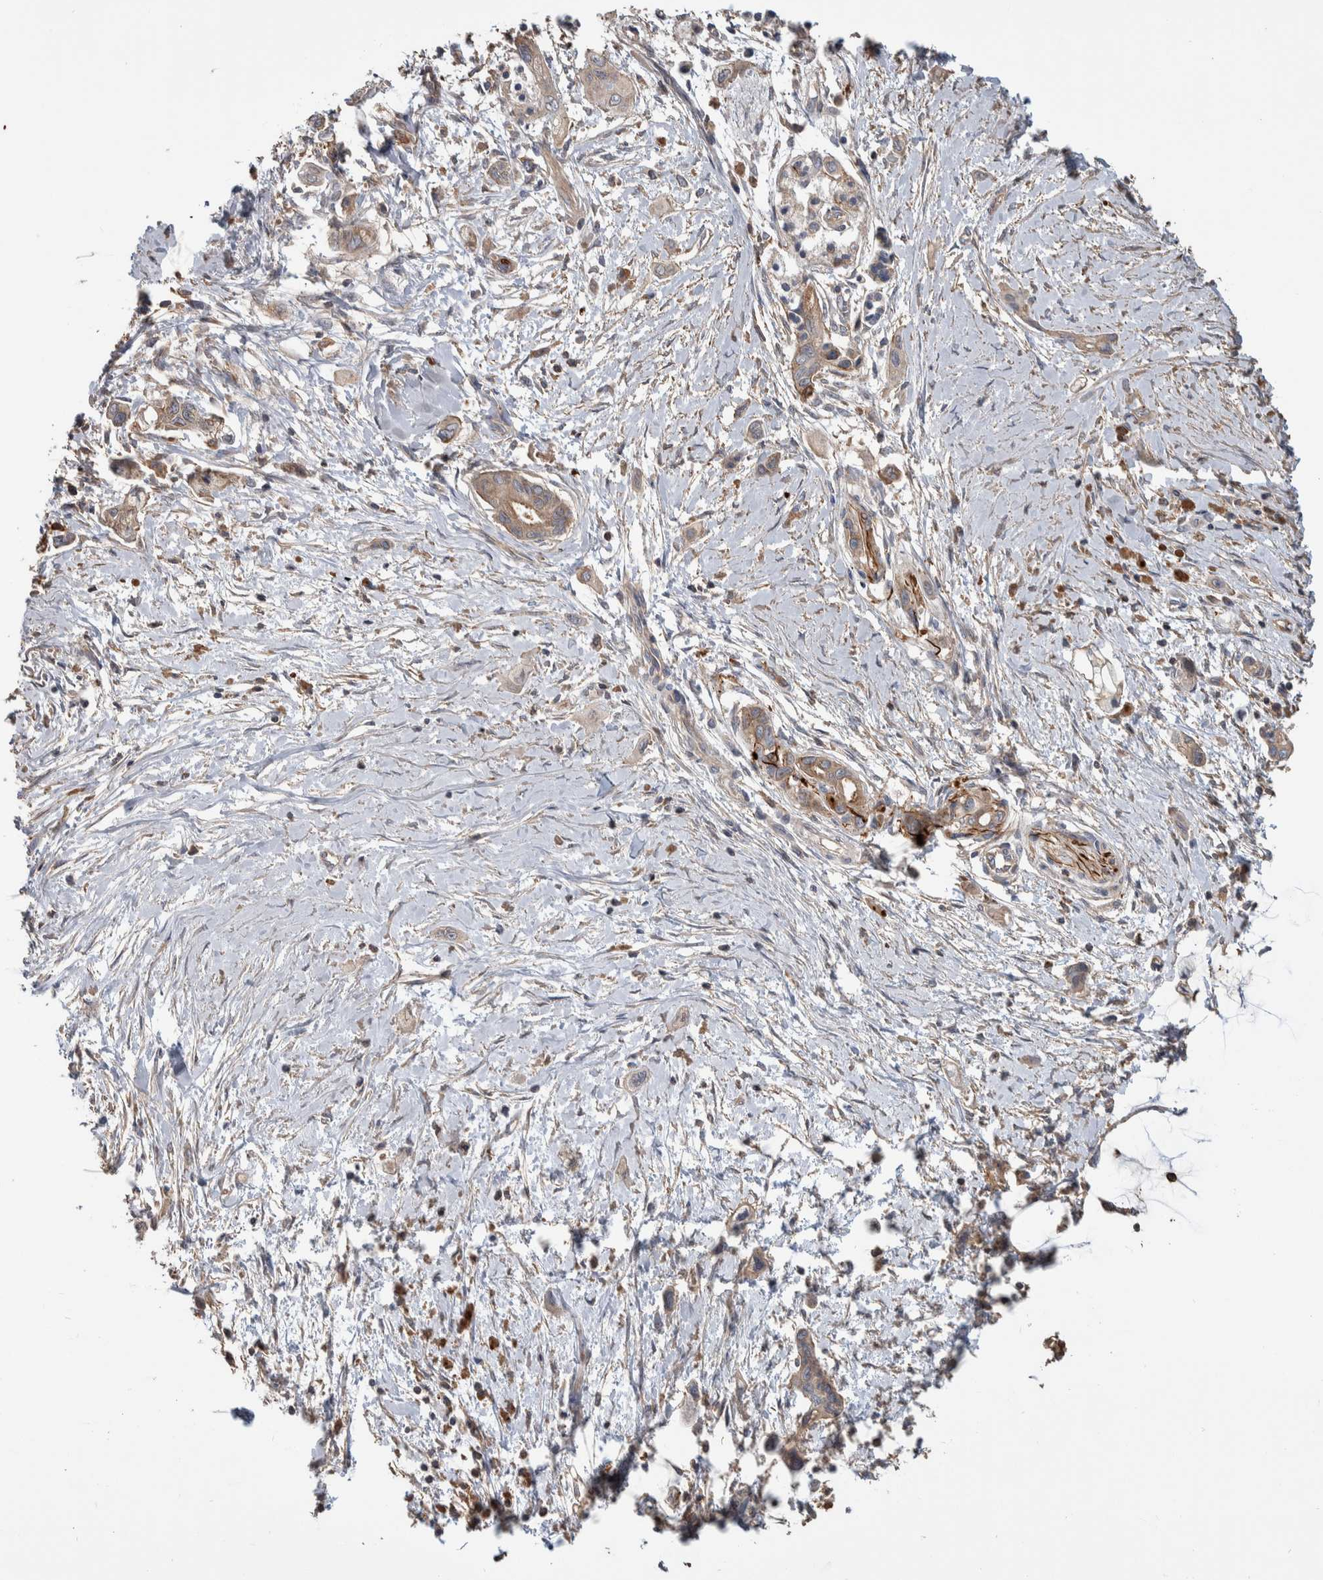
{"staining": {"intensity": "weak", "quantity": ">75%", "location": "cytoplasmic/membranous"}, "tissue": "pancreatic cancer", "cell_type": "Tumor cells", "image_type": "cancer", "snomed": [{"axis": "morphology", "description": "Adenocarcinoma, NOS"}, {"axis": "topography", "description": "Pancreas"}], "caption": "DAB immunohistochemical staining of pancreatic cancer (adenocarcinoma) shows weak cytoplasmic/membranous protein expression in approximately >75% of tumor cells.", "gene": "SDCBP", "patient": {"sex": "male", "age": 59}}